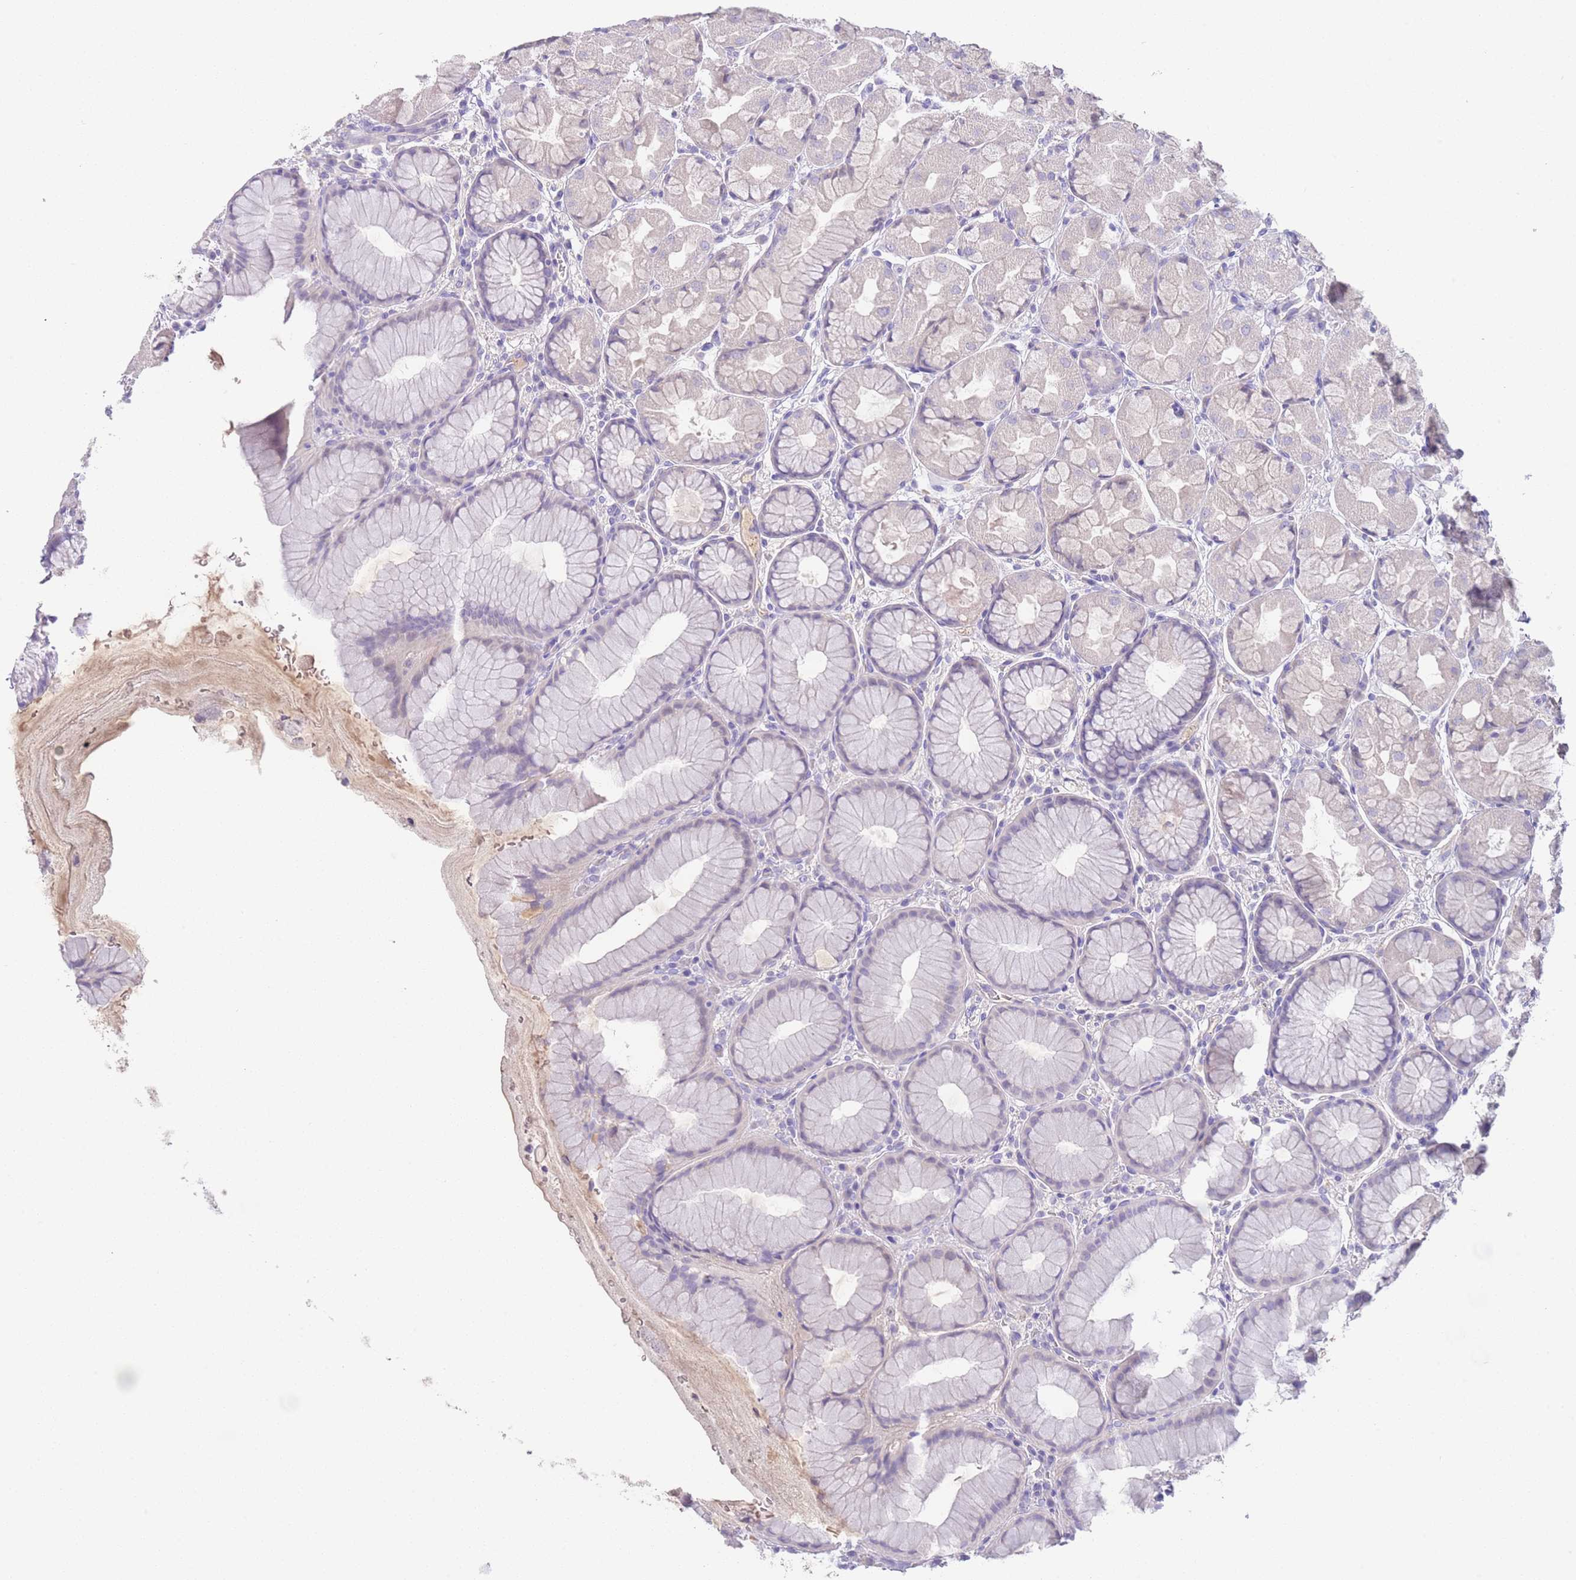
{"staining": {"intensity": "negative", "quantity": "none", "location": "none"}, "tissue": "stomach", "cell_type": "Glandular cells", "image_type": "normal", "snomed": [{"axis": "morphology", "description": "Normal tissue, NOS"}, {"axis": "topography", "description": "Stomach"}], "caption": "This is a image of IHC staining of unremarkable stomach, which shows no expression in glandular cells.", "gene": "IGFL4", "patient": {"sex": "male", "age": 57}}